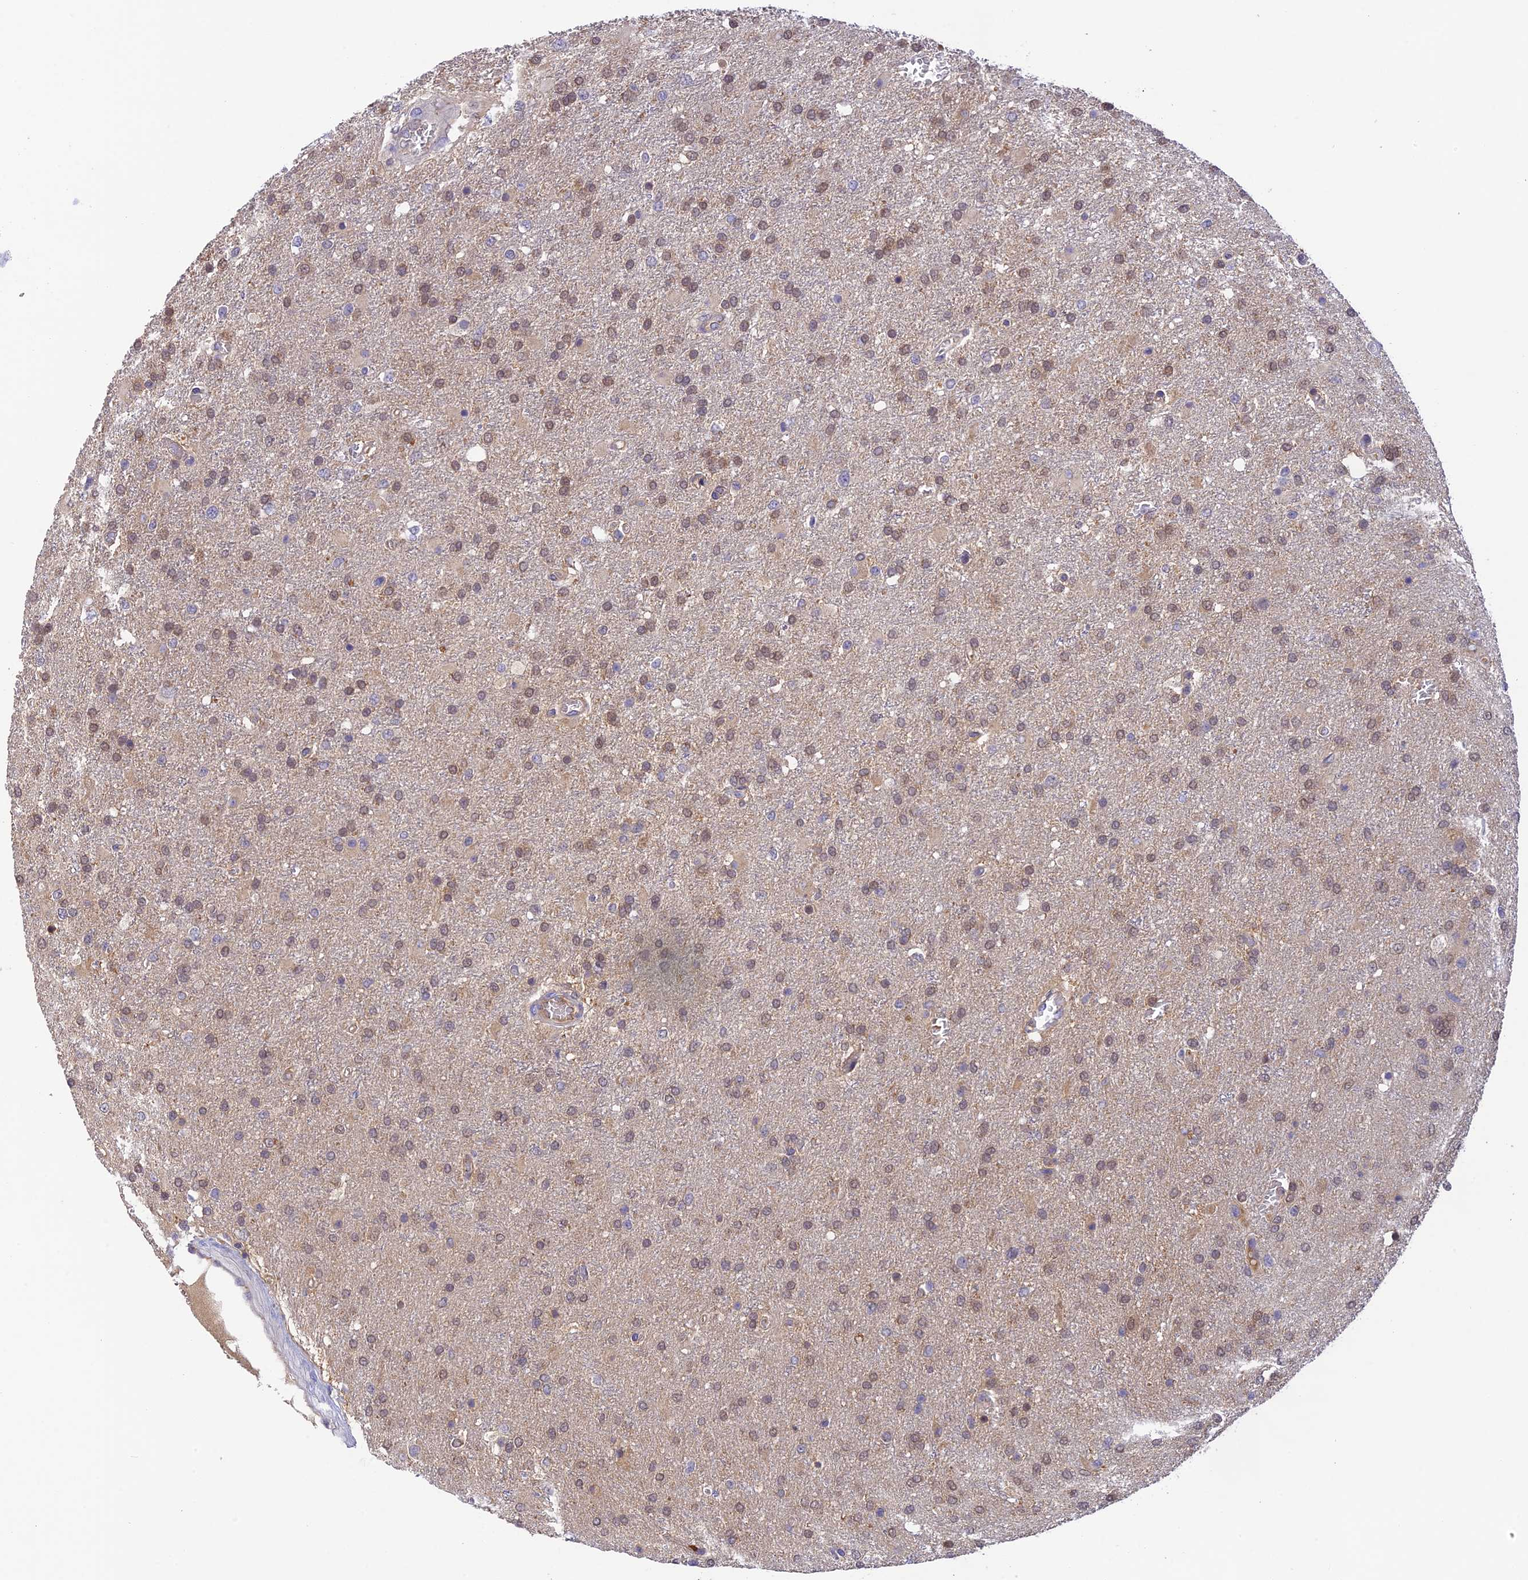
{"staining": {"intensity": "weak", "quantity": ">75%", "location": "nuclear"}, "tissue": "glioma", "cell_type": "Tumor cells", "image_type": "cancer", "snomed": [{"axis": "morphology", "description": "Glioma, malignant, High grade"}, {"axis": "topography", "description": "Brain"}], "caption": "Immunohistochemical staining of human malignant glioma (high-grade) shows weak nuclear protein expression in approximately >75% of tumor cells. (IHC, brightfield microscopy, high magnification).", "gene": "HDHD2", "patient": {"sex": "female", "age": 74}}